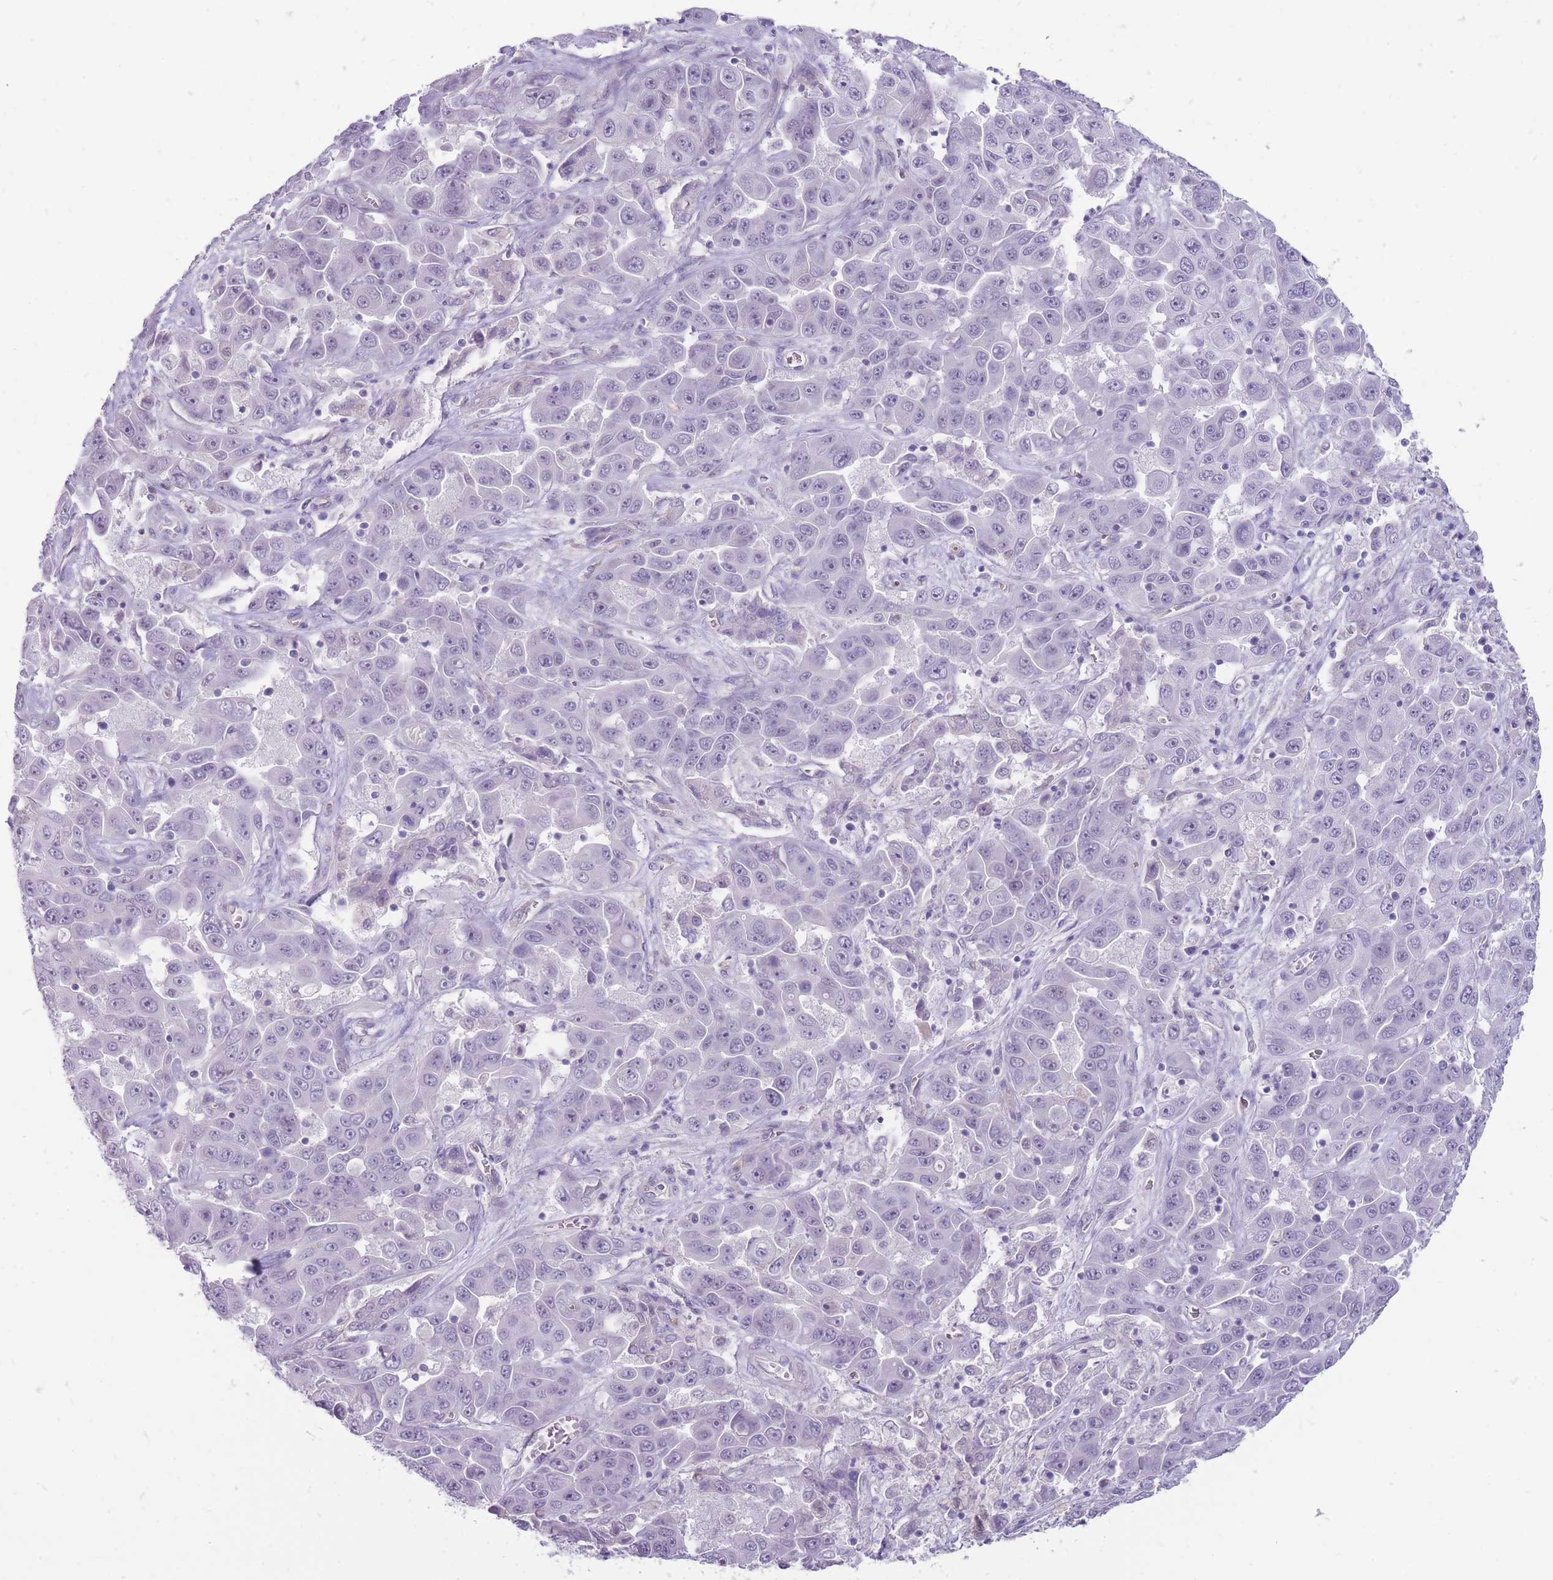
{"staining": {"intensity": "negative", "quantity": "none", "location": "none"}, "tissue": "liver cancer", "cell_type": "Tumor cells", "image_type": "cancer", "snomed": [{"axis": "morphology", "description": "Cholangiocarcinoma"}, {"axis": "topography", "description": "Liver"}], "caption": "The immunohistochemistry micrograph has no significant positivity in tumor cells of liver cancer tissue. (Brightfield microscopy of DAB immunohistochemistry at high magnification).", "gene": "ERICH4", "patient": {"sex": "female", "age": 52}}